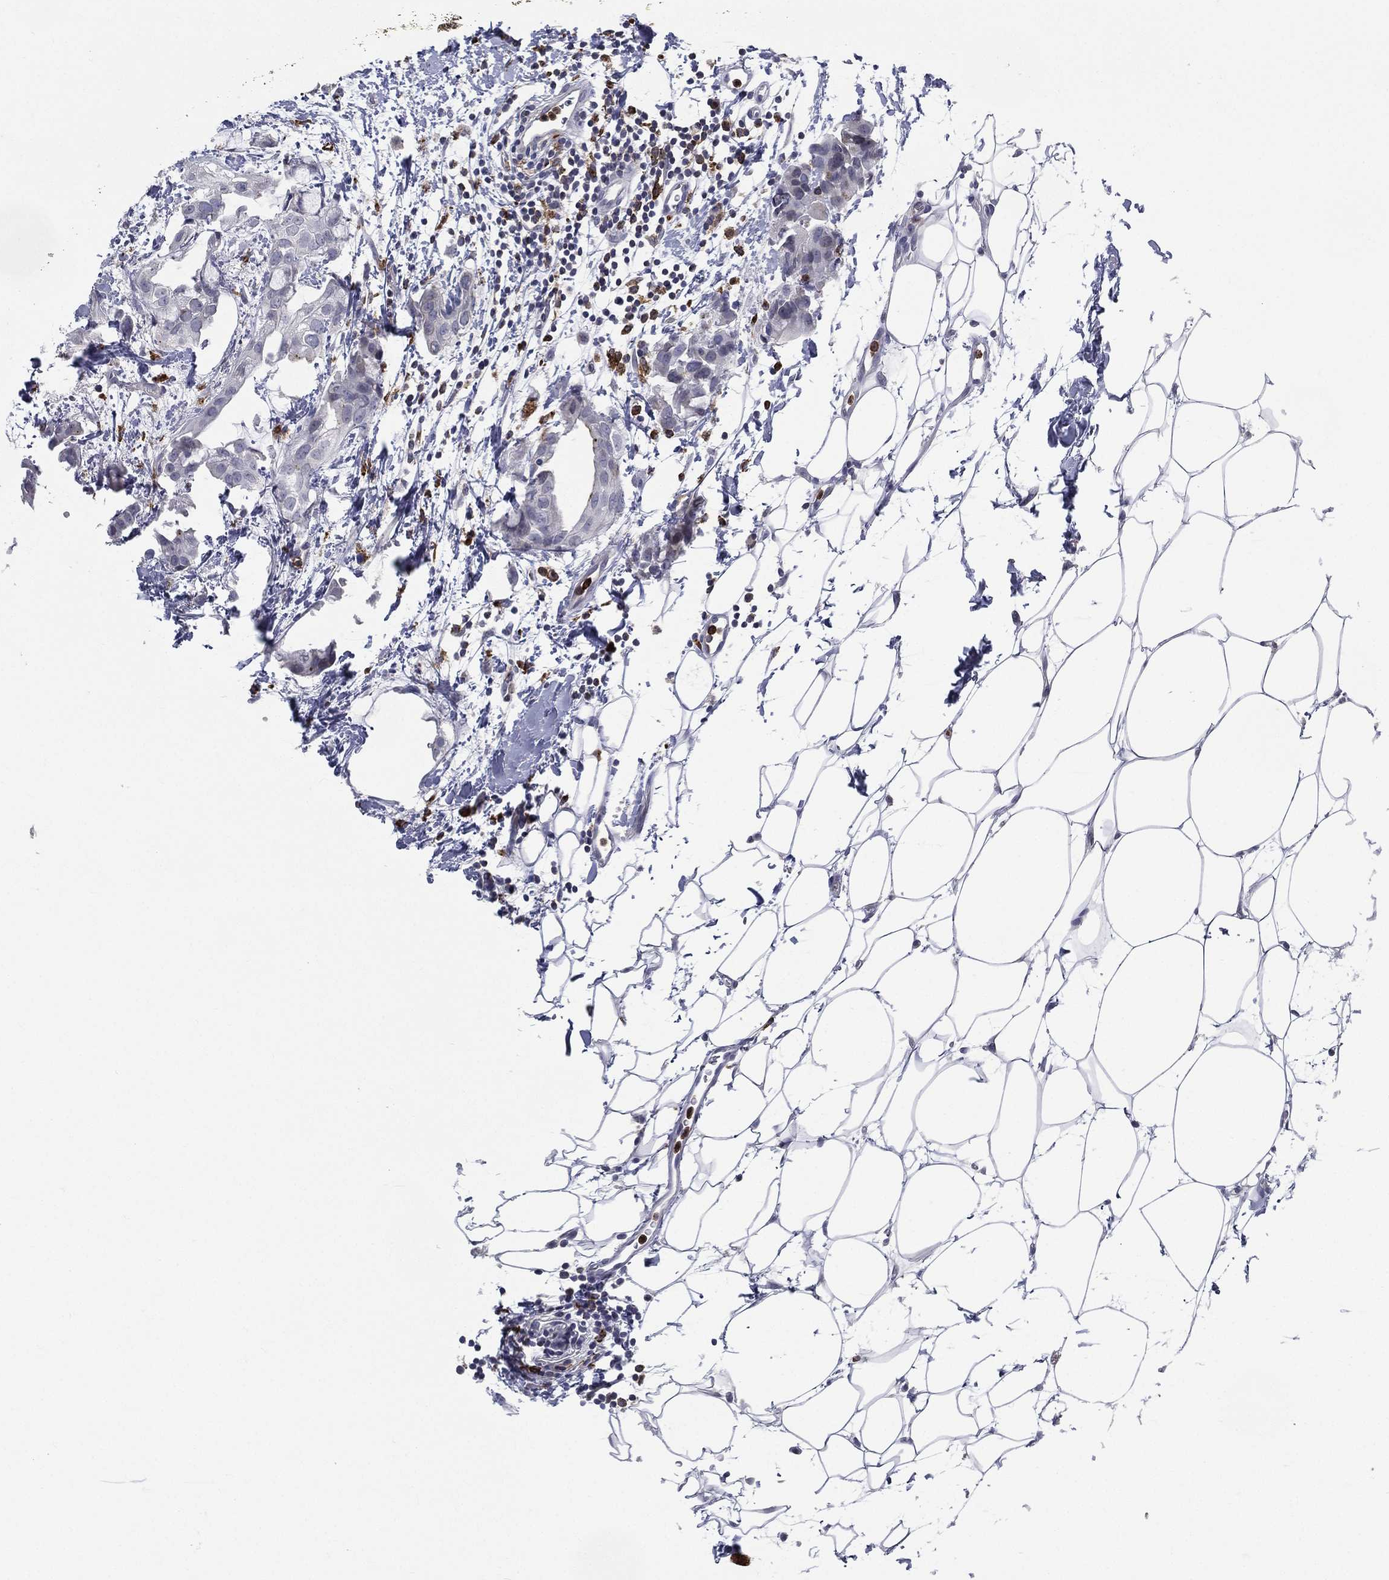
{"staining": {"intensity": "negative", "quantity": "none", "location": "none"}, "tissue": "breast cancer", "cell_type": "Tumor cells", "image_type": "cancer", "snomed": [{"axis": "morphology", "description": "Normal tissue, NOS"}, {"axis": "morphology", "description": "Duct carcinoma"}, {"axis": "topography", "description": "Breast"}], "caption": "This is an immunohistochemistry image of breast cancer (intraductal carcinoma). There is no staining in tumor cells.", "gene": "EVI2B", "patient": {"sex": "female", "age": 40}}